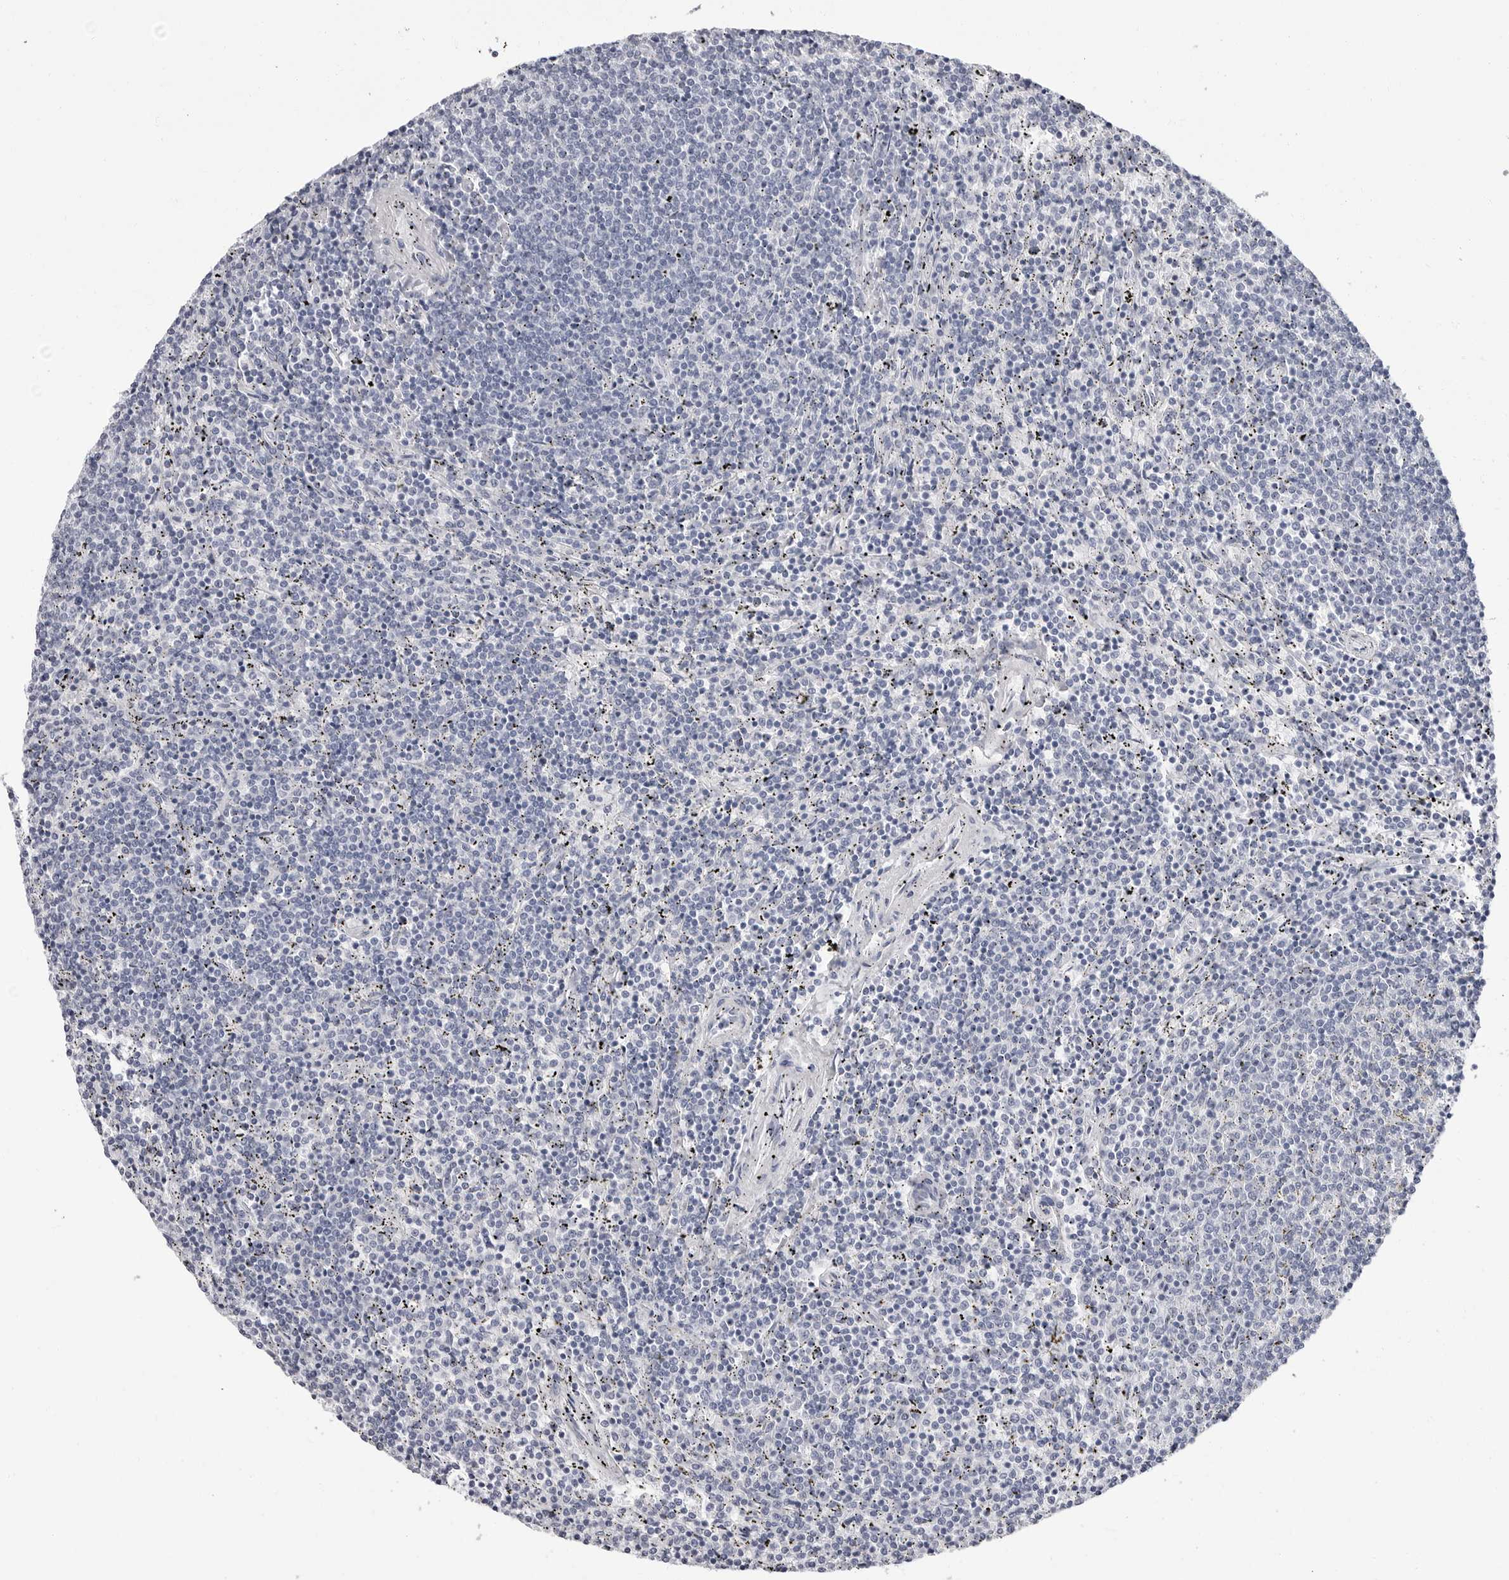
{"staining": {"intensity": "negative", "quantity": "none", "location": "none"}, "tissue": "lymphoma", "cell_type": "Tumor cells", "image_type": "cancer", "snomed": [{"axis": "morphology", "description": "Malignant lymphoma, non-Hodgkin's type, Low grade"}, {"axis": "topography", "description": "Spleen"}], "caption": "High magnification brightfield microscopy of lymphoma stained with DAB (brown) and counterstained with hematoxylin (blue): tumor cells show no significant expression. (DAB immunohistochemistry visualized using brightfield microscopy, high magnification).", "gene": "ERICH3", "patient": {"sex": "female", "age": 50}}